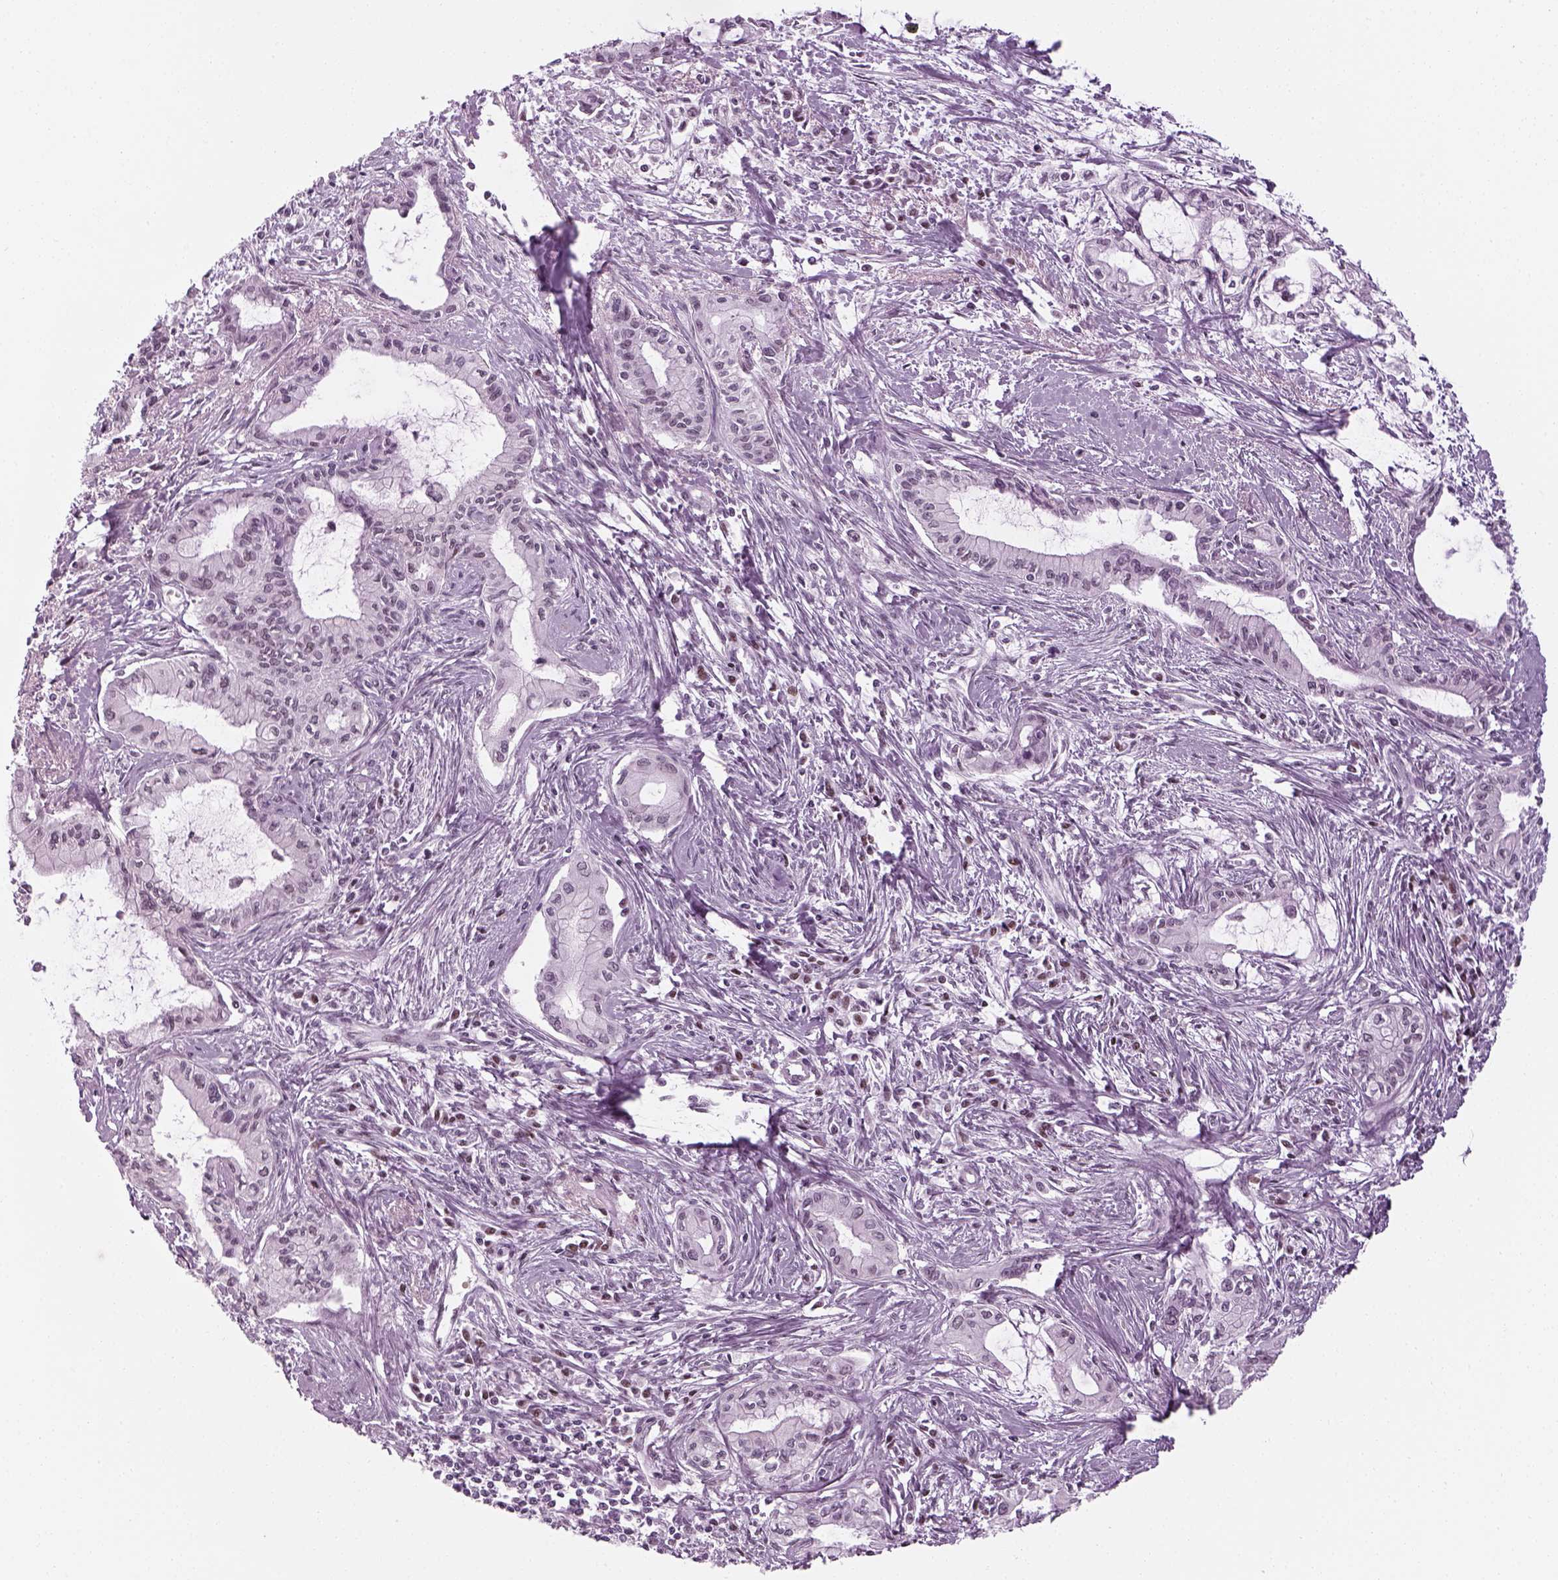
{"staining": {"intensity": "negative", "quantity": "none", "location": "none"}, "tissue": "pancreatic cancer", "cell_type": "Tumor cells", "image_type": "cancer", "snomed": [{"axis": "morphology", "description": "Adenocarcinoma, NOS"}, {"axis": "topography", "description": "Pancreas"}], "caption": "Human pancreatic adenocarcinoma stained for a protein using immunohistochemistry (IHC) displays no positivity in tumor cells.", "gene": "KCNG2", "patient": {"sex": "male", "age": 48}}